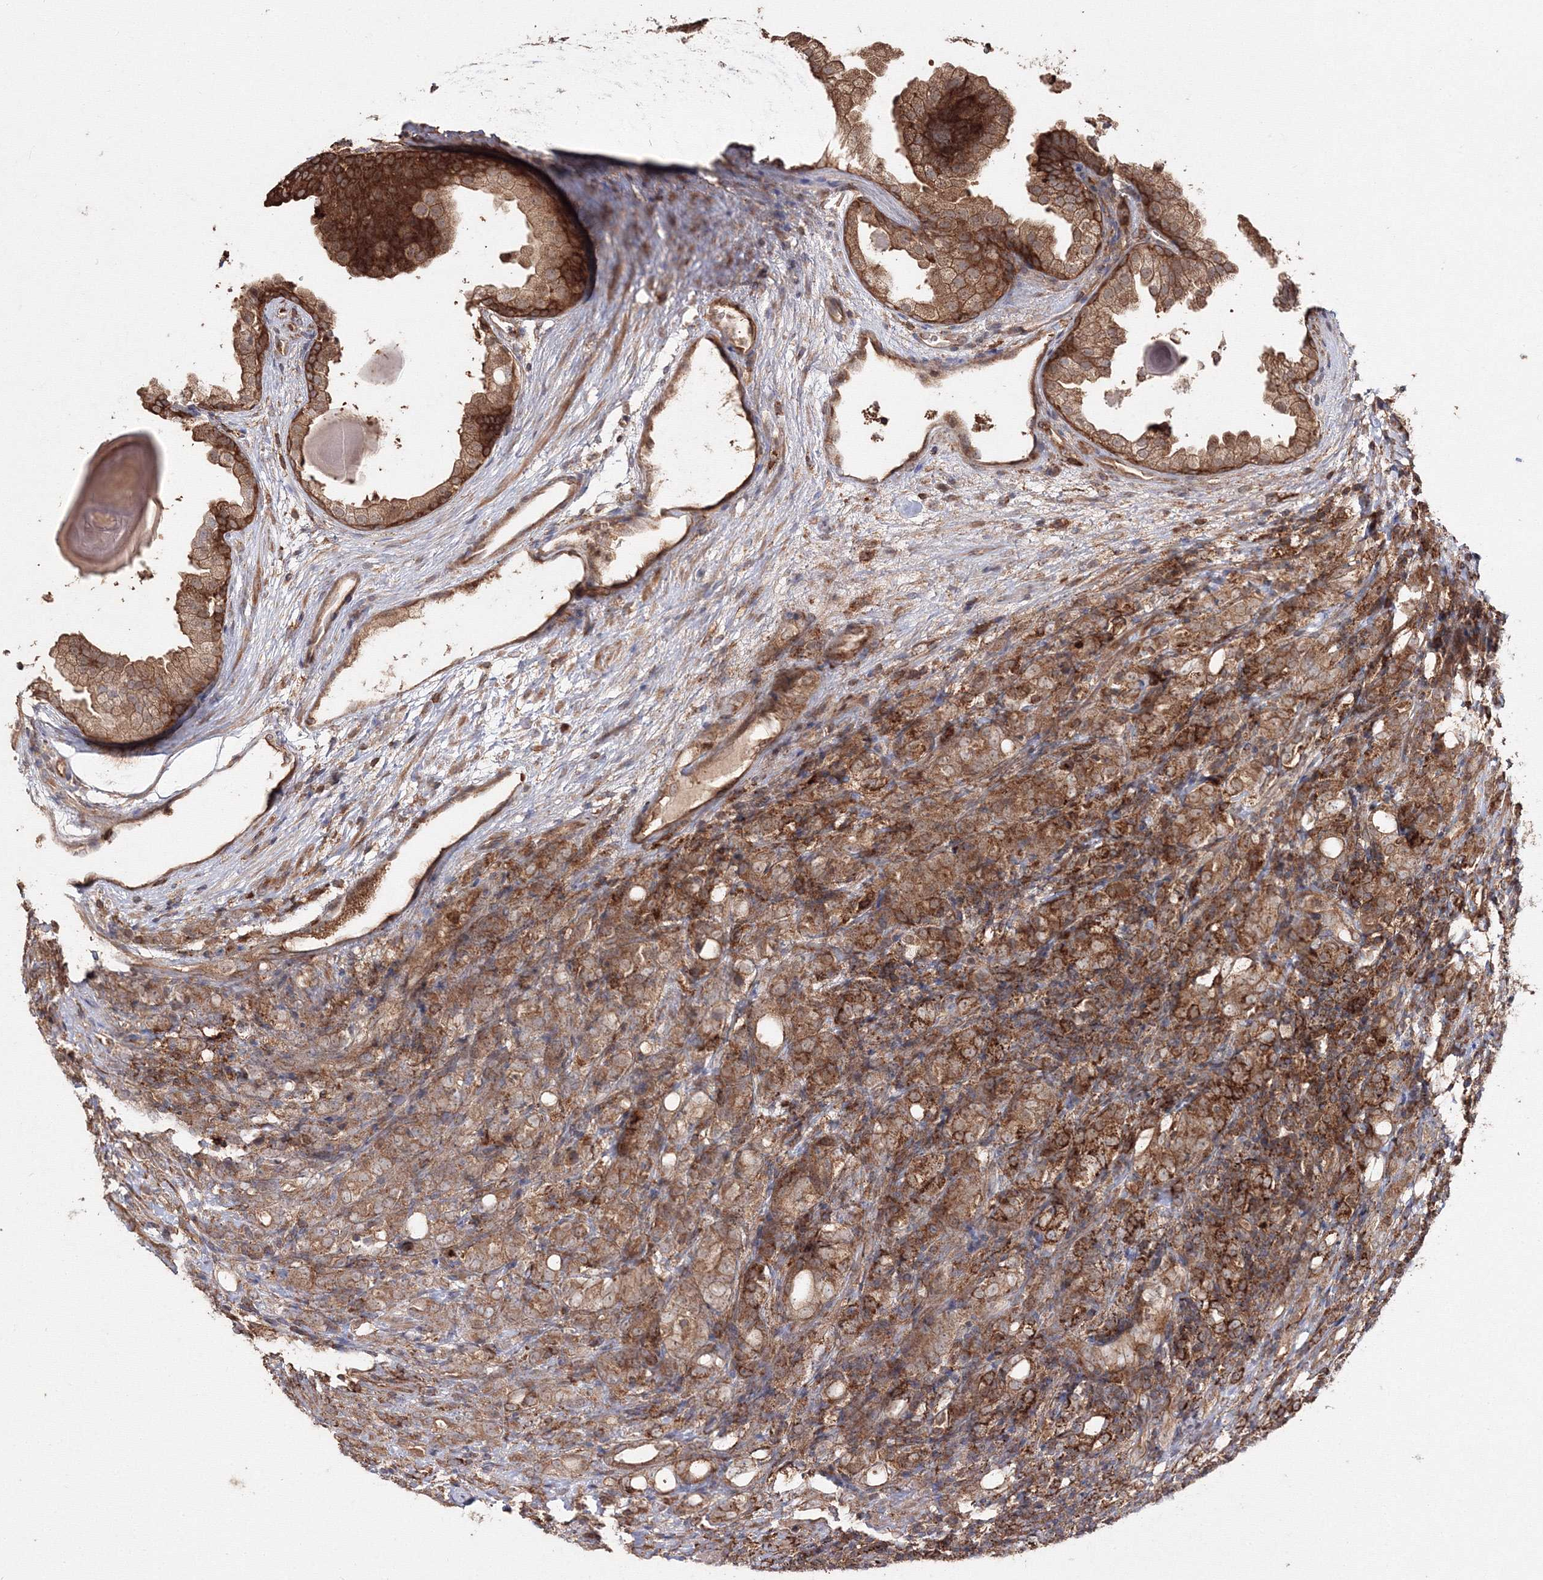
{"staining": {"intensity": "moderate", "quantity": ">75%", "location": "cytoplasmic/membranous"}, "tissue": "prostate cancer", "cell_type": "Tumor cells", "image_type": "cancer", "snomed": [{"axis": "morphology", "description": "Adenocarcinoma, High grade"}, {"axis": "topography", "description": "Prostate"}], "caption": "The image shows a brown stain indicating the presence of a protein in the cytoplasmic/membranous of tumor cells in adenocarcinoma (high-grade) (prostate). The protein of interest is stained brown, and the nuclei are stained in blue (DAB (3,3'-diaminobenzidine) IHC with brightfield microscopy, high magnification).", "gene": "DDO", "patient": {"sex": "male", "age": 62}}